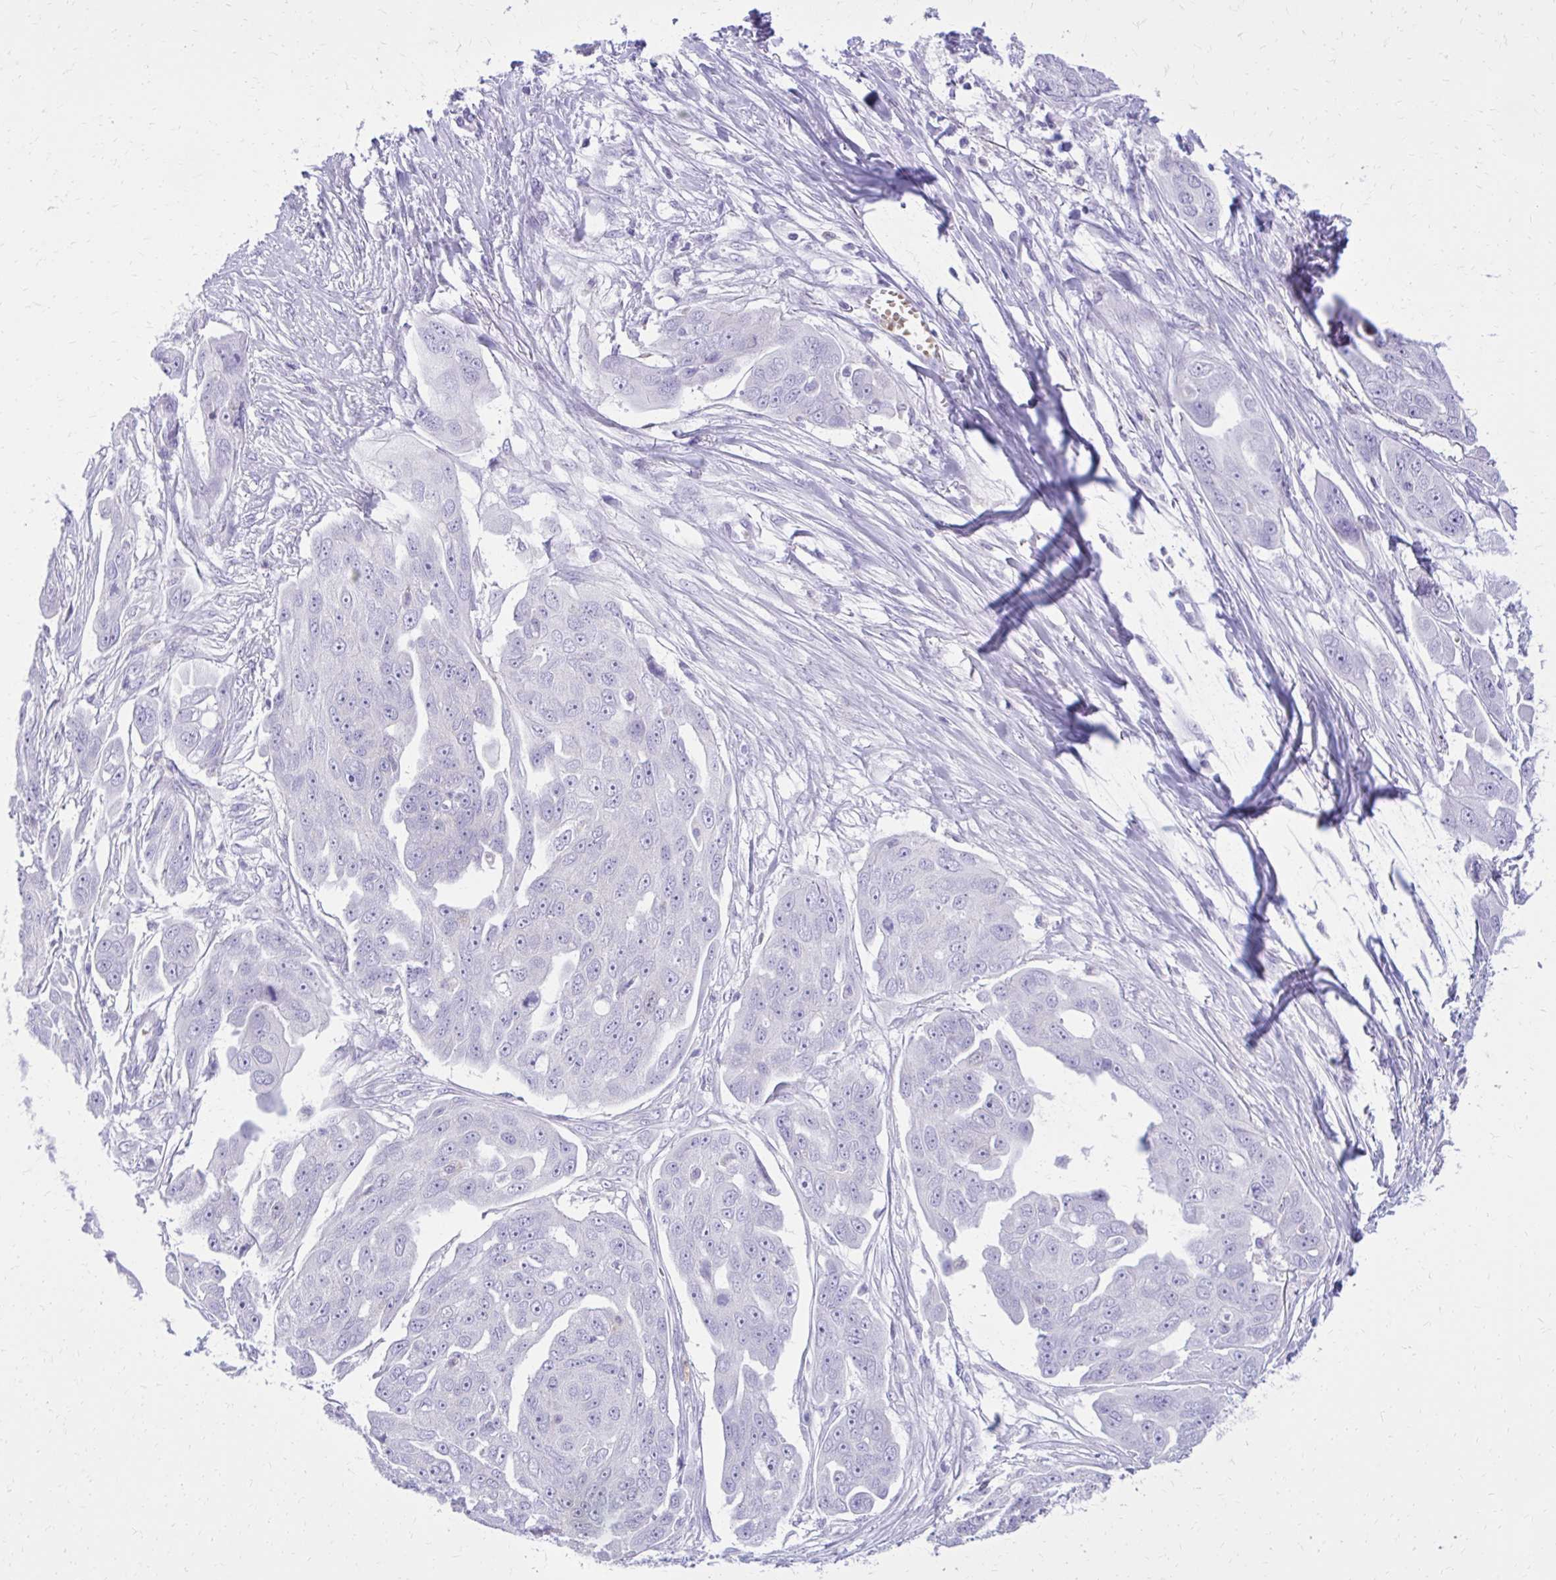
{"staining": {"intensity": "negative", "quantity": "none", "location": "none"}, "tissue": "ovarian cancer", "cell_type": "Tumor cells", "image_type": "cancer", "snomed": [{"axis": "morphology", "description": "Carcinoma, endometroid"}, {"axis": "topography", "description": "Ovary"}], "caption": "Tumor cells are negative for protein expression in human ovarian cancer (endometroid carcinoma). Nuclei are stained in blue.", "gene": "CAT", "patient": {"sex": "female", "age": 70}}